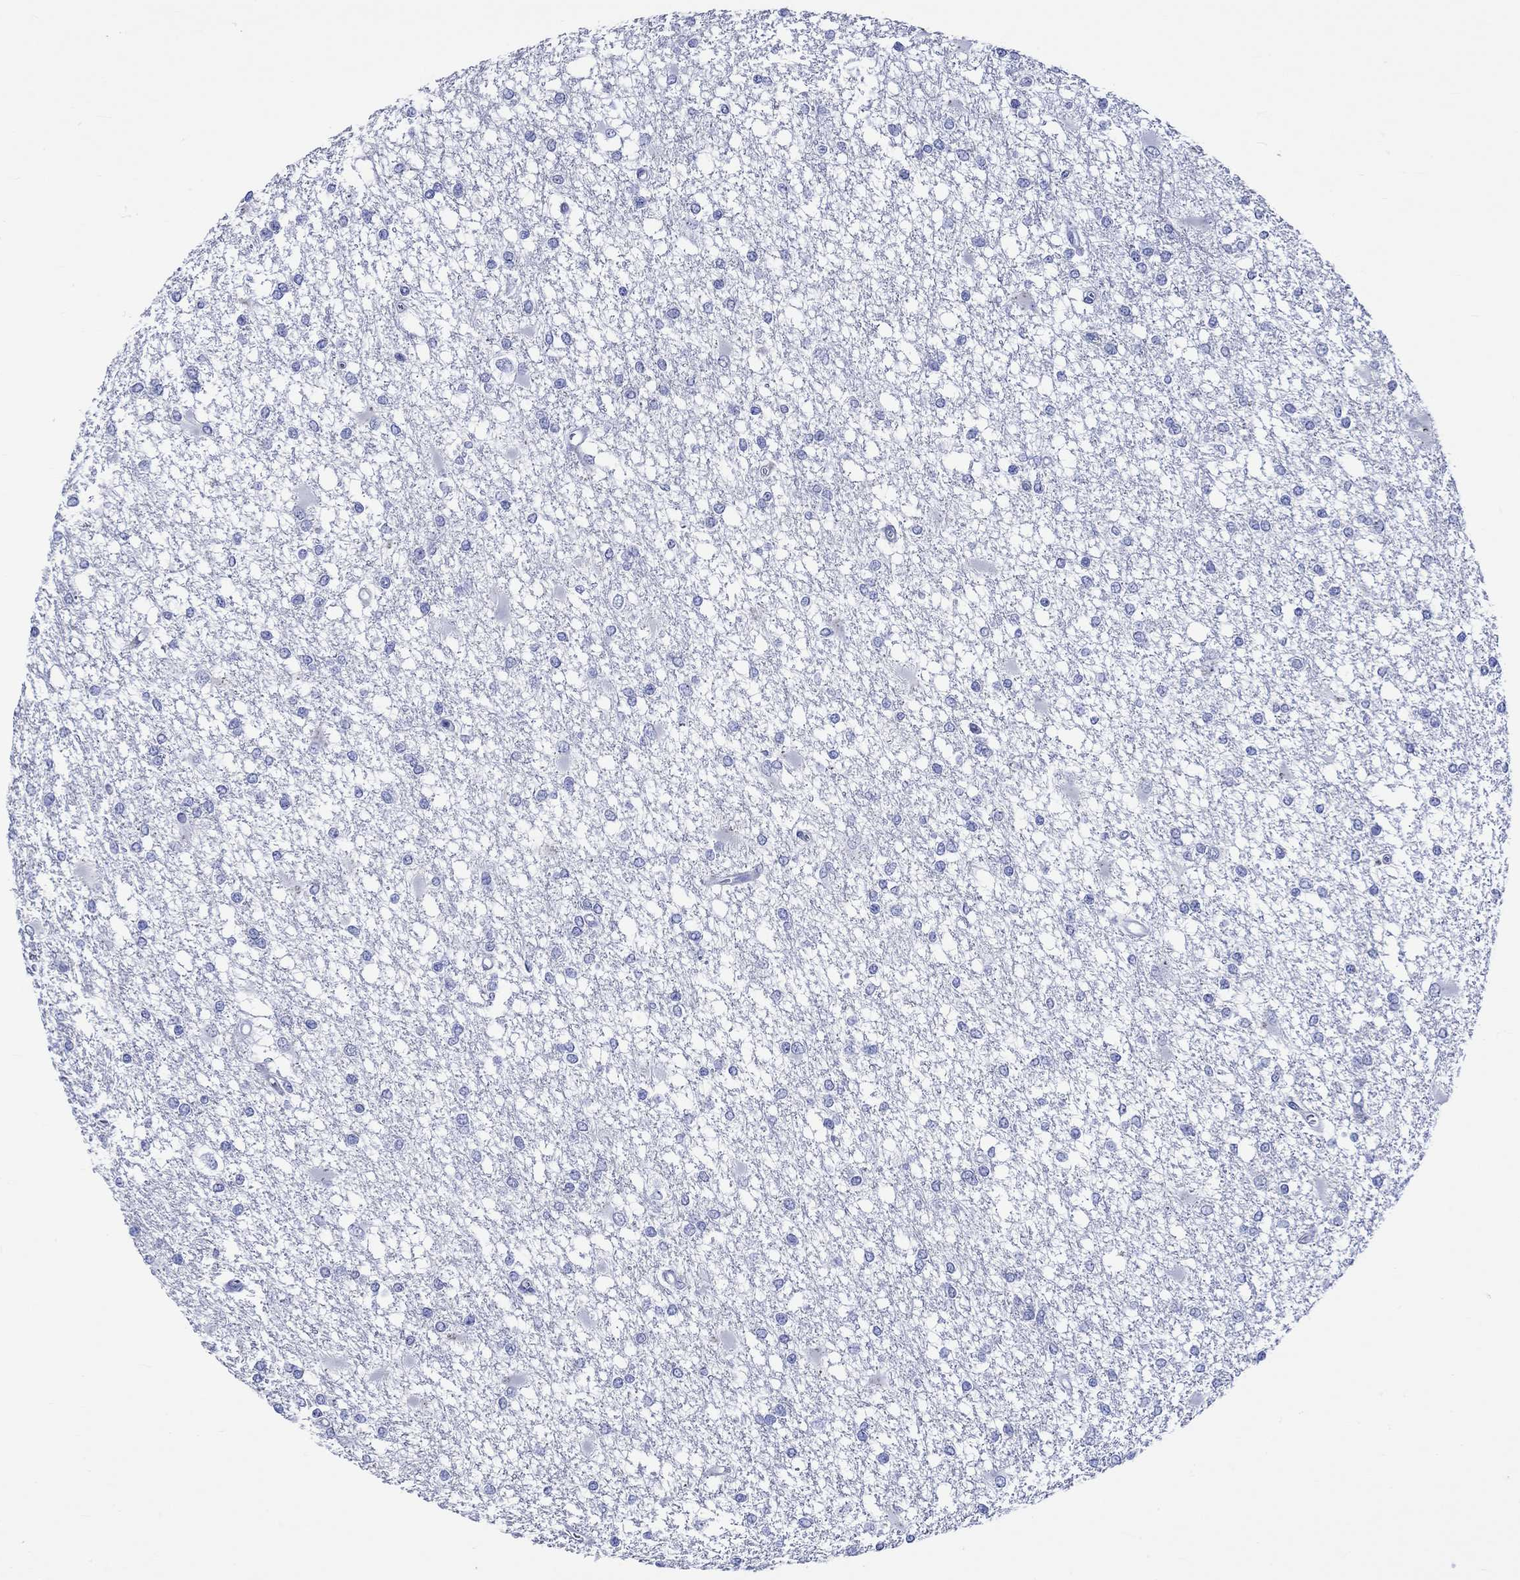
{"staining": {"intensity": "negative", "quantity": "none", "location": "none"}, "tissue": "glioma", "cell_type": "Tumor cells", "image_type": "cancer", "snomed": [{"axis": "morphology", "description": "Glioma, malignant, High grade"}, {"axis": "topography", "description": "Cerebral cortex"}], "caption": "Image shows no significant protein positivity in tumor cells of glioma.", "gene": "HARBI1", "patient": {"sex": "male", "age": 79}}